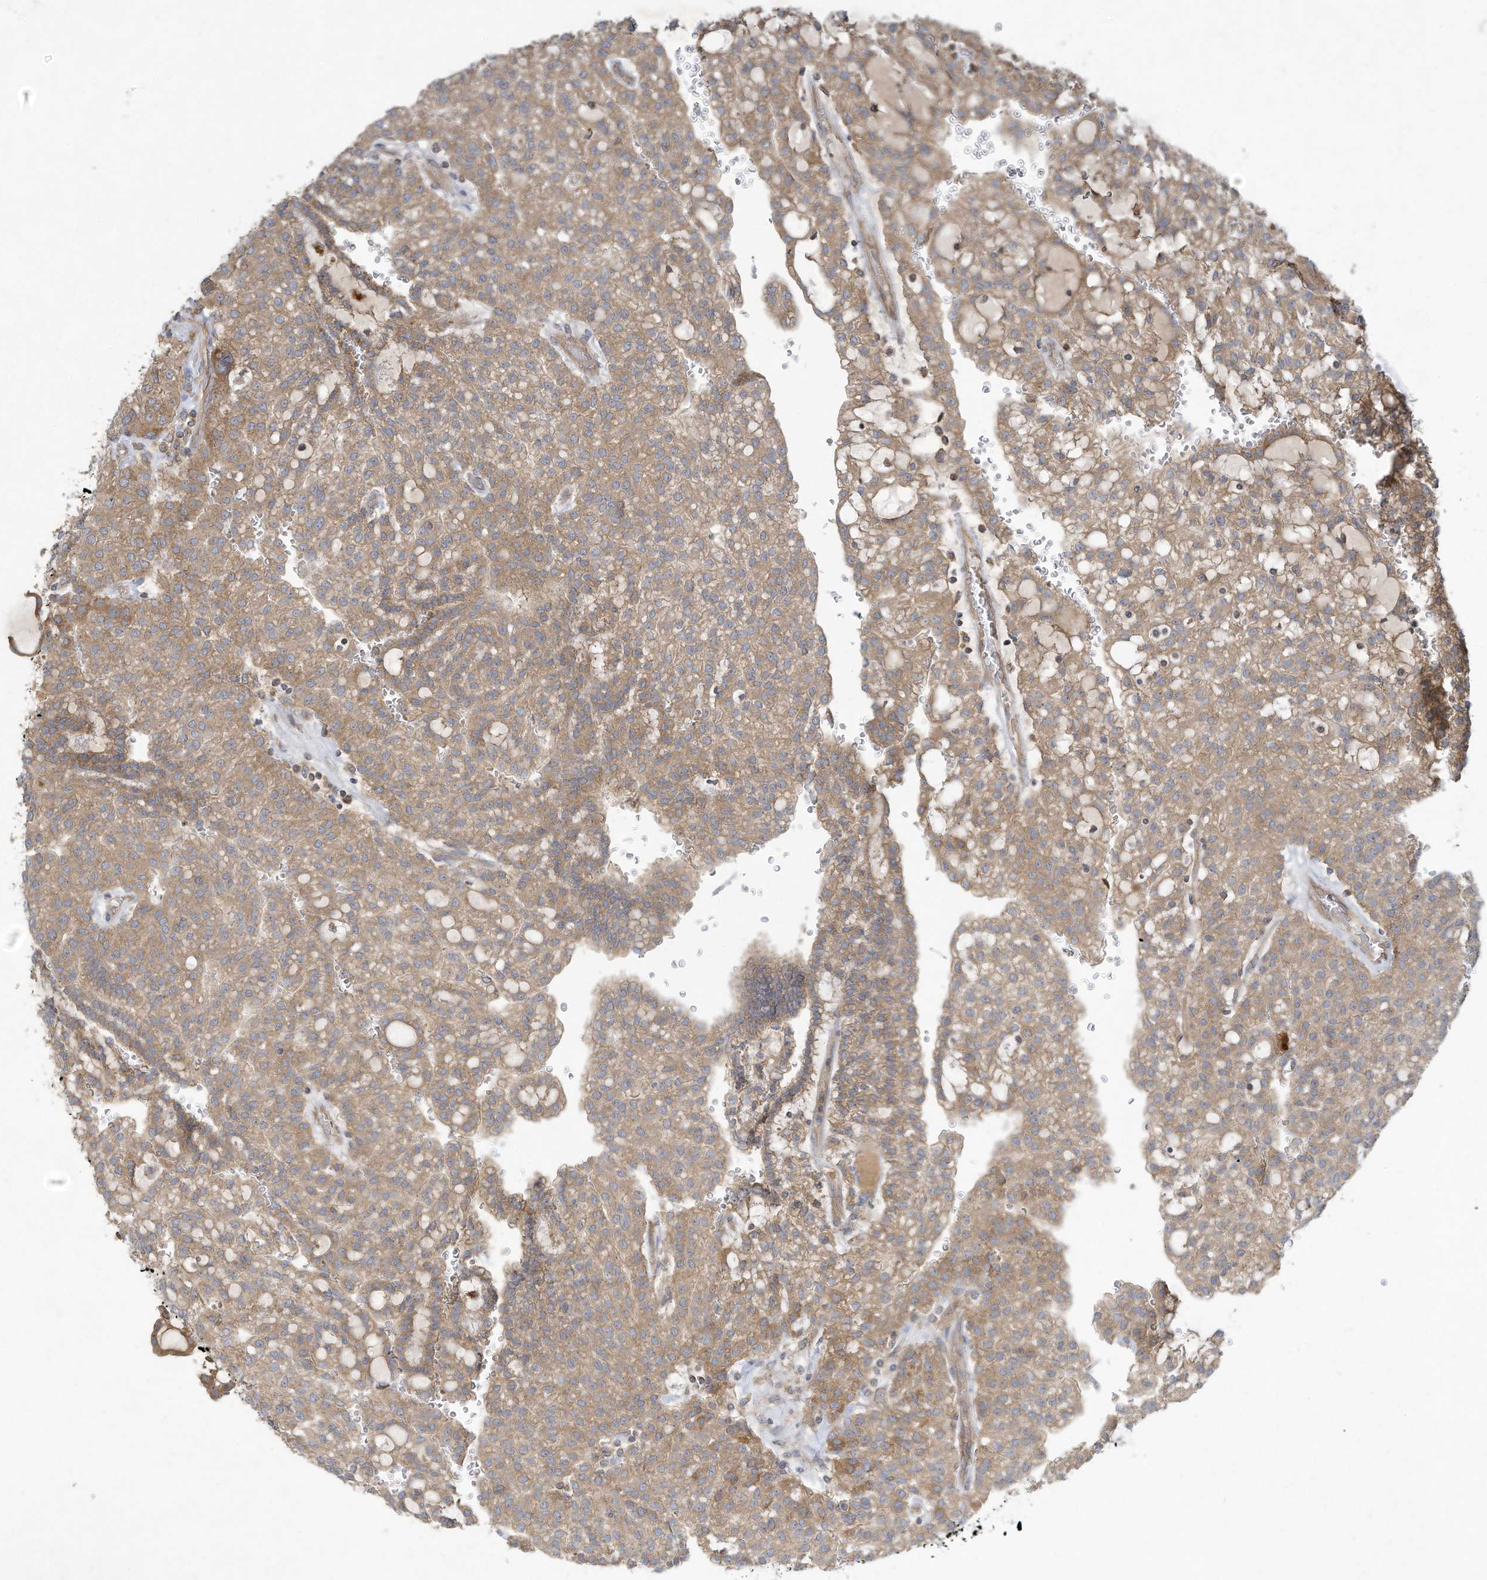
{"staining": {"intensity": "moderate", "quantity": ">75%", "location": "cytoplasmic/membranous"}, "tissue": "renal cancer", "cell_type": "Tumor cells", "image_type": "cancer", "snomed": [{"axis": "morphology", "description": "Adenocarcinoma, NOS"}, {"axis": "topography", "description": "Kidney"}], "caption": "Immunohistochemical staining of renal cancer (adenocarcinoma) shows medium levels of moderate cytoplasmic/membranous positivity in approximately >75% of tumor cells. The protein is shown in brown color, while the nuclei are stained blue.", "gene": "SYNJ2", "patient": {"sex": "male", "age": 63}}